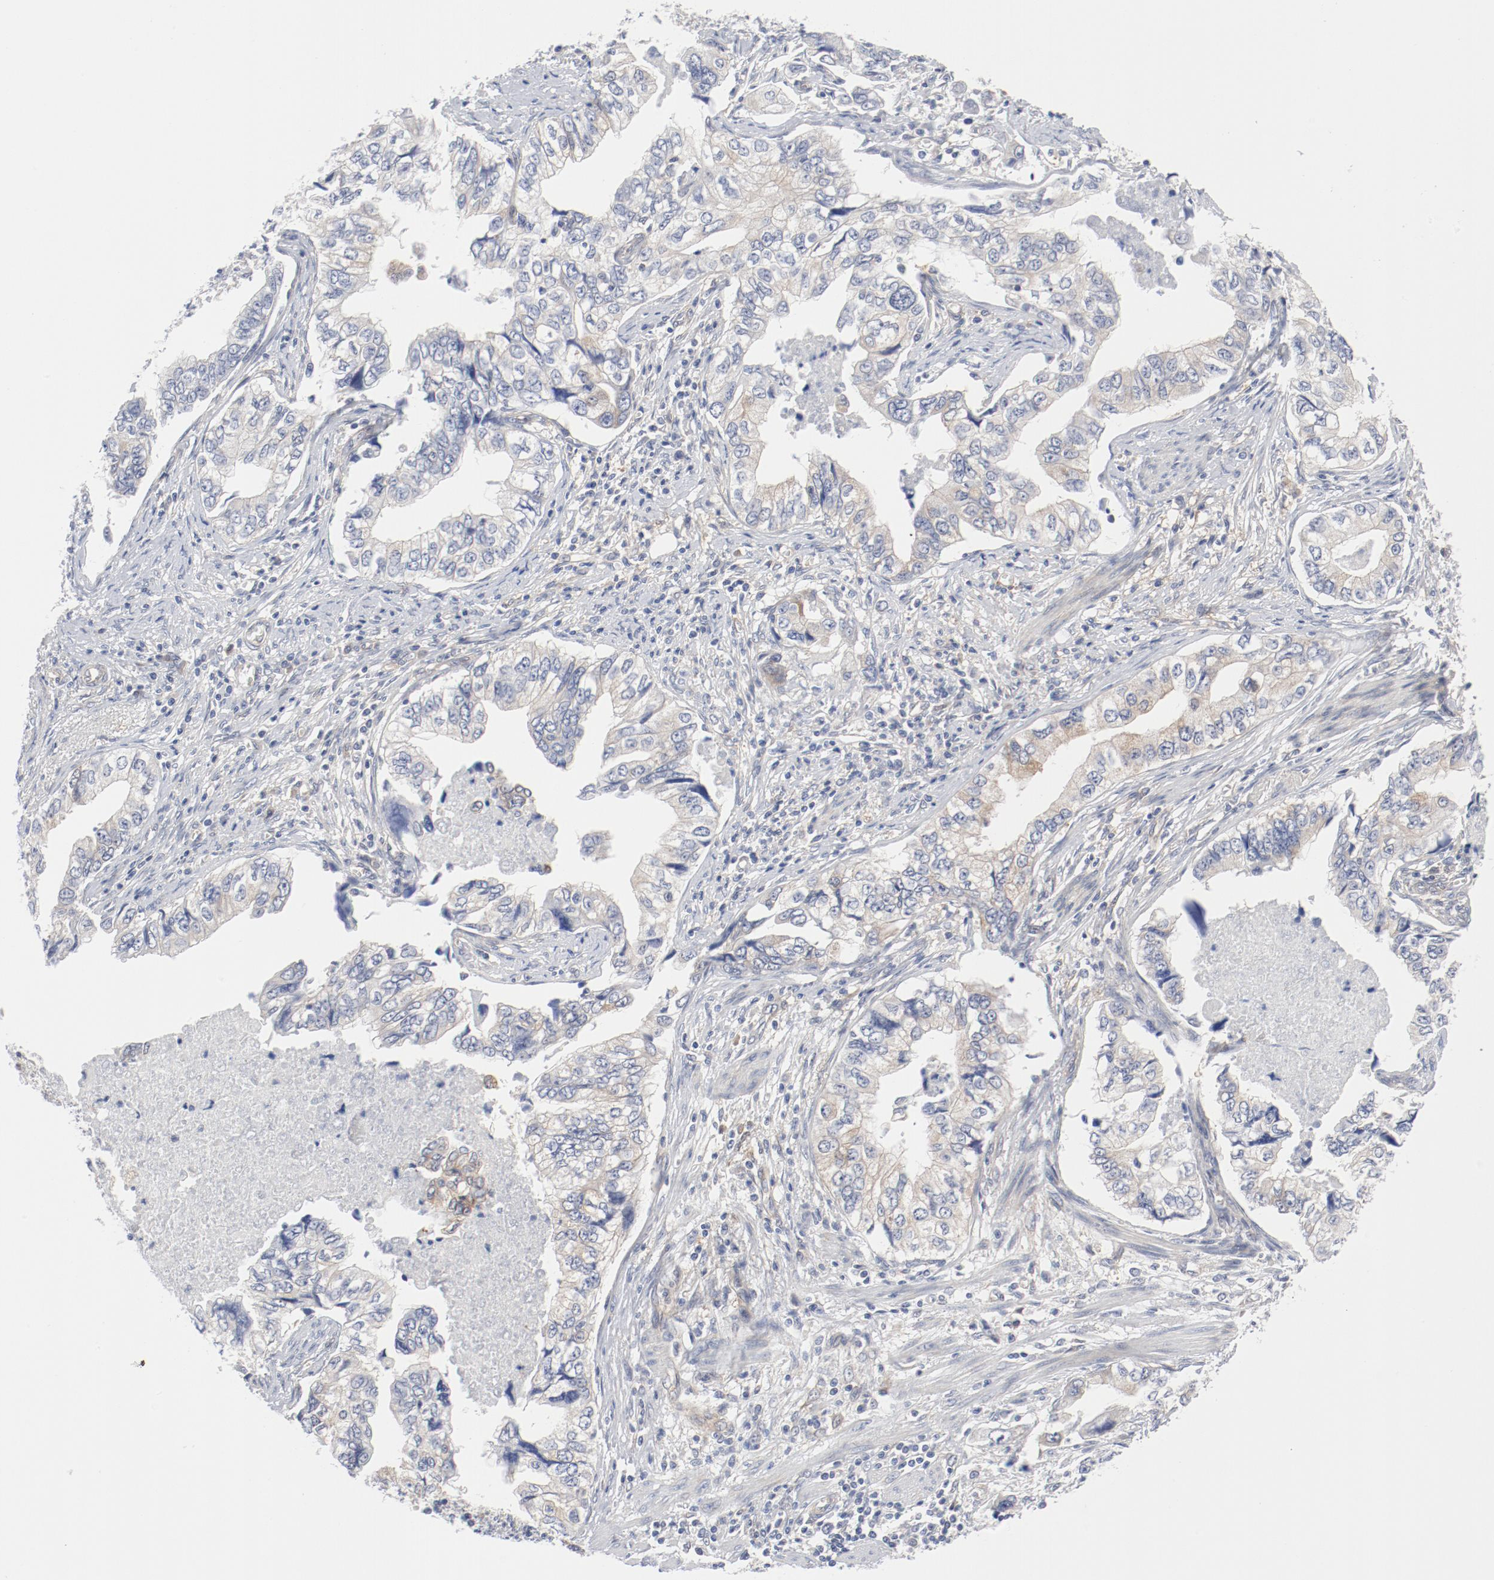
{"staining": {"intensity": "weak", "quantity": "25%-75%", "location": "cytoplasmic/membranous"}, "tissue": "stomach cancer", "cell_type": "Tumor cells", "image_type": "cancer", "snomed": [{"axis": "morphology", "description": "Adenocarcinoma, NOS"}, {"axis": "topography", "description": "Pancreas"}, {"axis": "topography", "description": "Stomach, upper"}], "caption": "A histopathology image of human stomach cancer stained for a protein displays weak cytoplasmic/membranous brown staining in tumor cells. (Brightfield microscopy of DAB IHC at high magnification).", "gene": "BAD", "patient": {"sex": "male", "age": 77}}